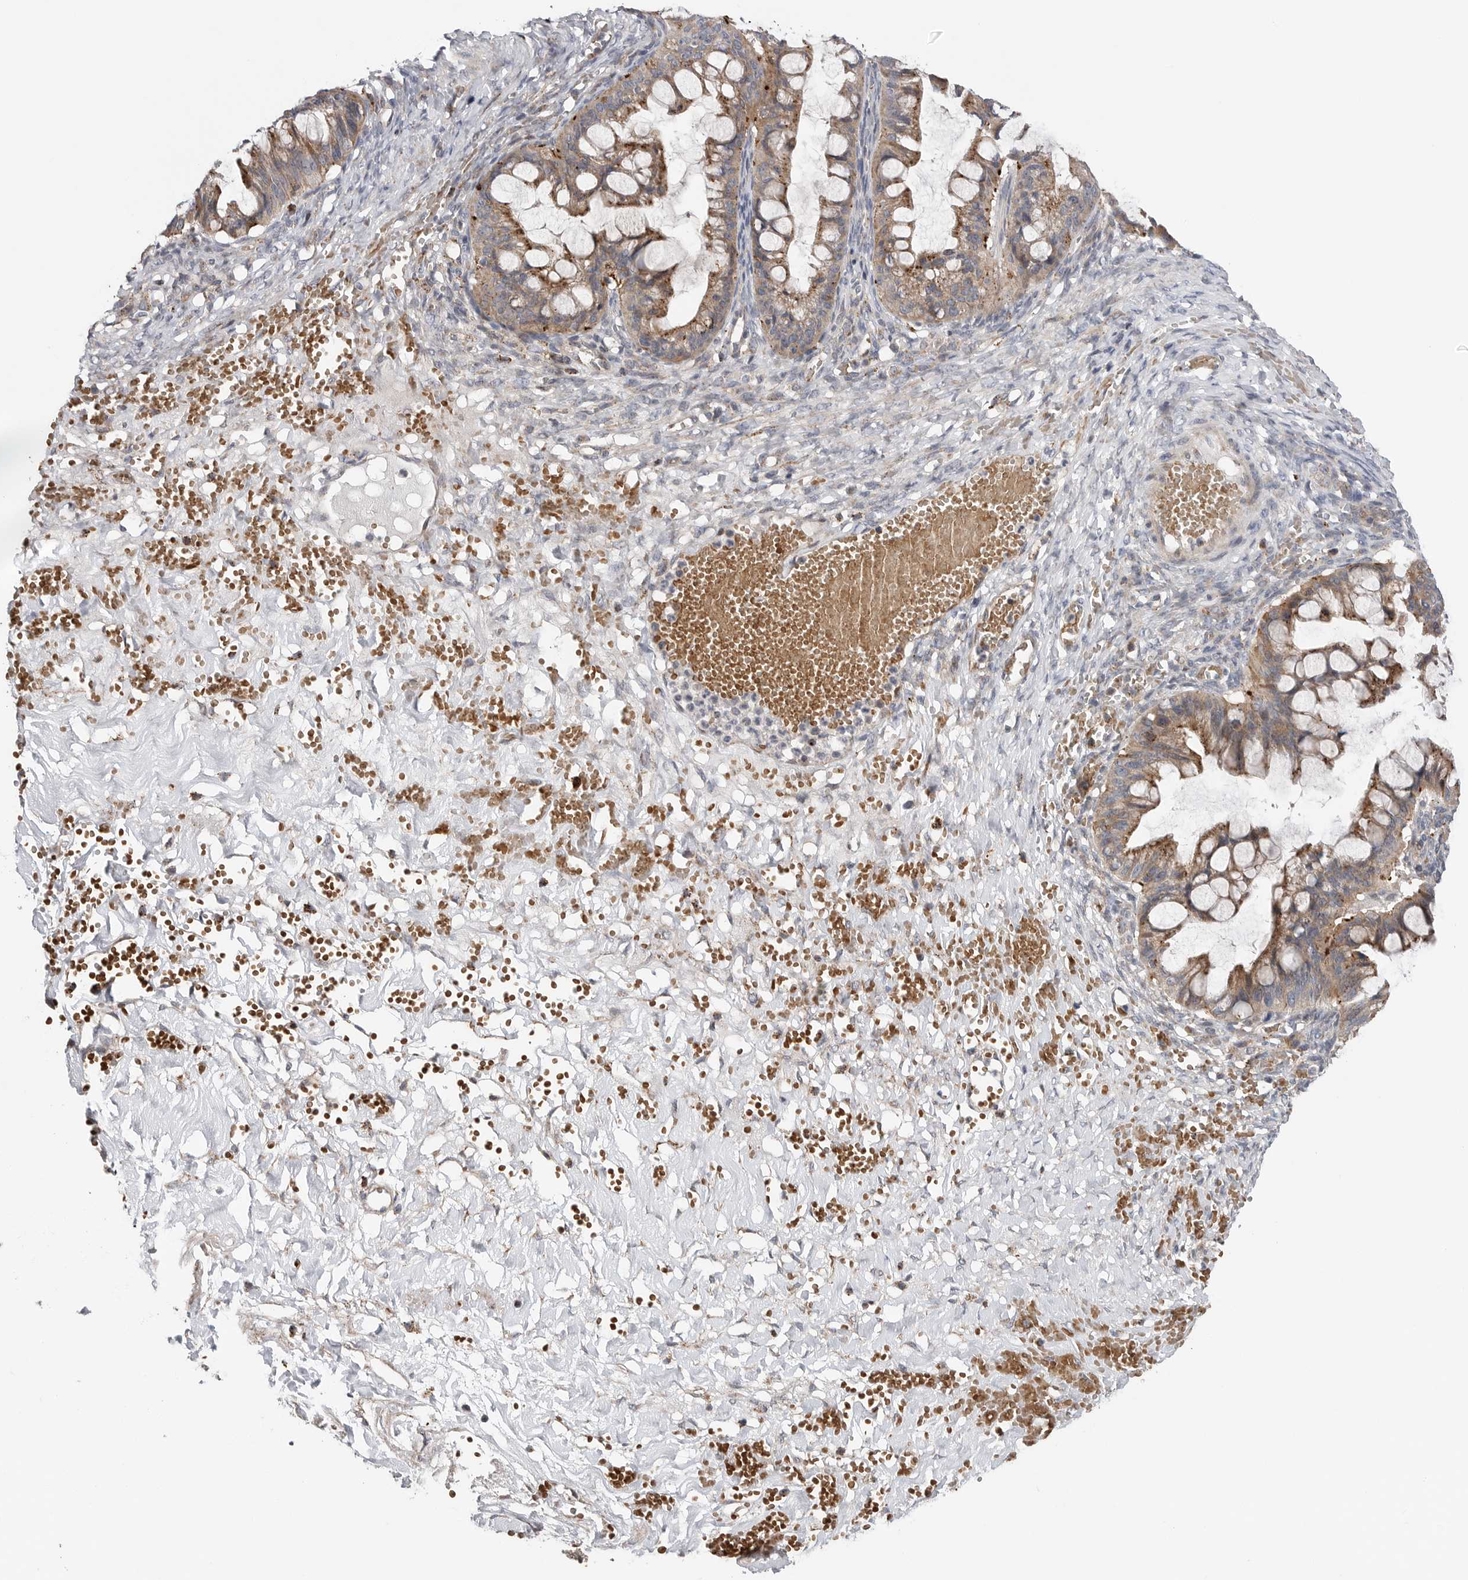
{"staining": {"intensity": "moderate", "quantity": ">75%", "location": "cytoplasmic/membranous"}, "tissue": "ovarian cancer", "cell_type": "Tumor cells", "image_type": "cancer", "snomed": [{"axis": "morphology", "description": "Cystadenocarcinoma, mucinous, NOS"}, {"axis": "topography", "description": "Ovary"}], "caption": "A photomicrograph showing moderate cytoplasmic/membranous positivity in approximately >75% of tumor cells in ovarian cancer, as visualized by brown immunohistochemical staining.", "gene": "GALNS", "patient": {"sex": "female", "age": 73}}